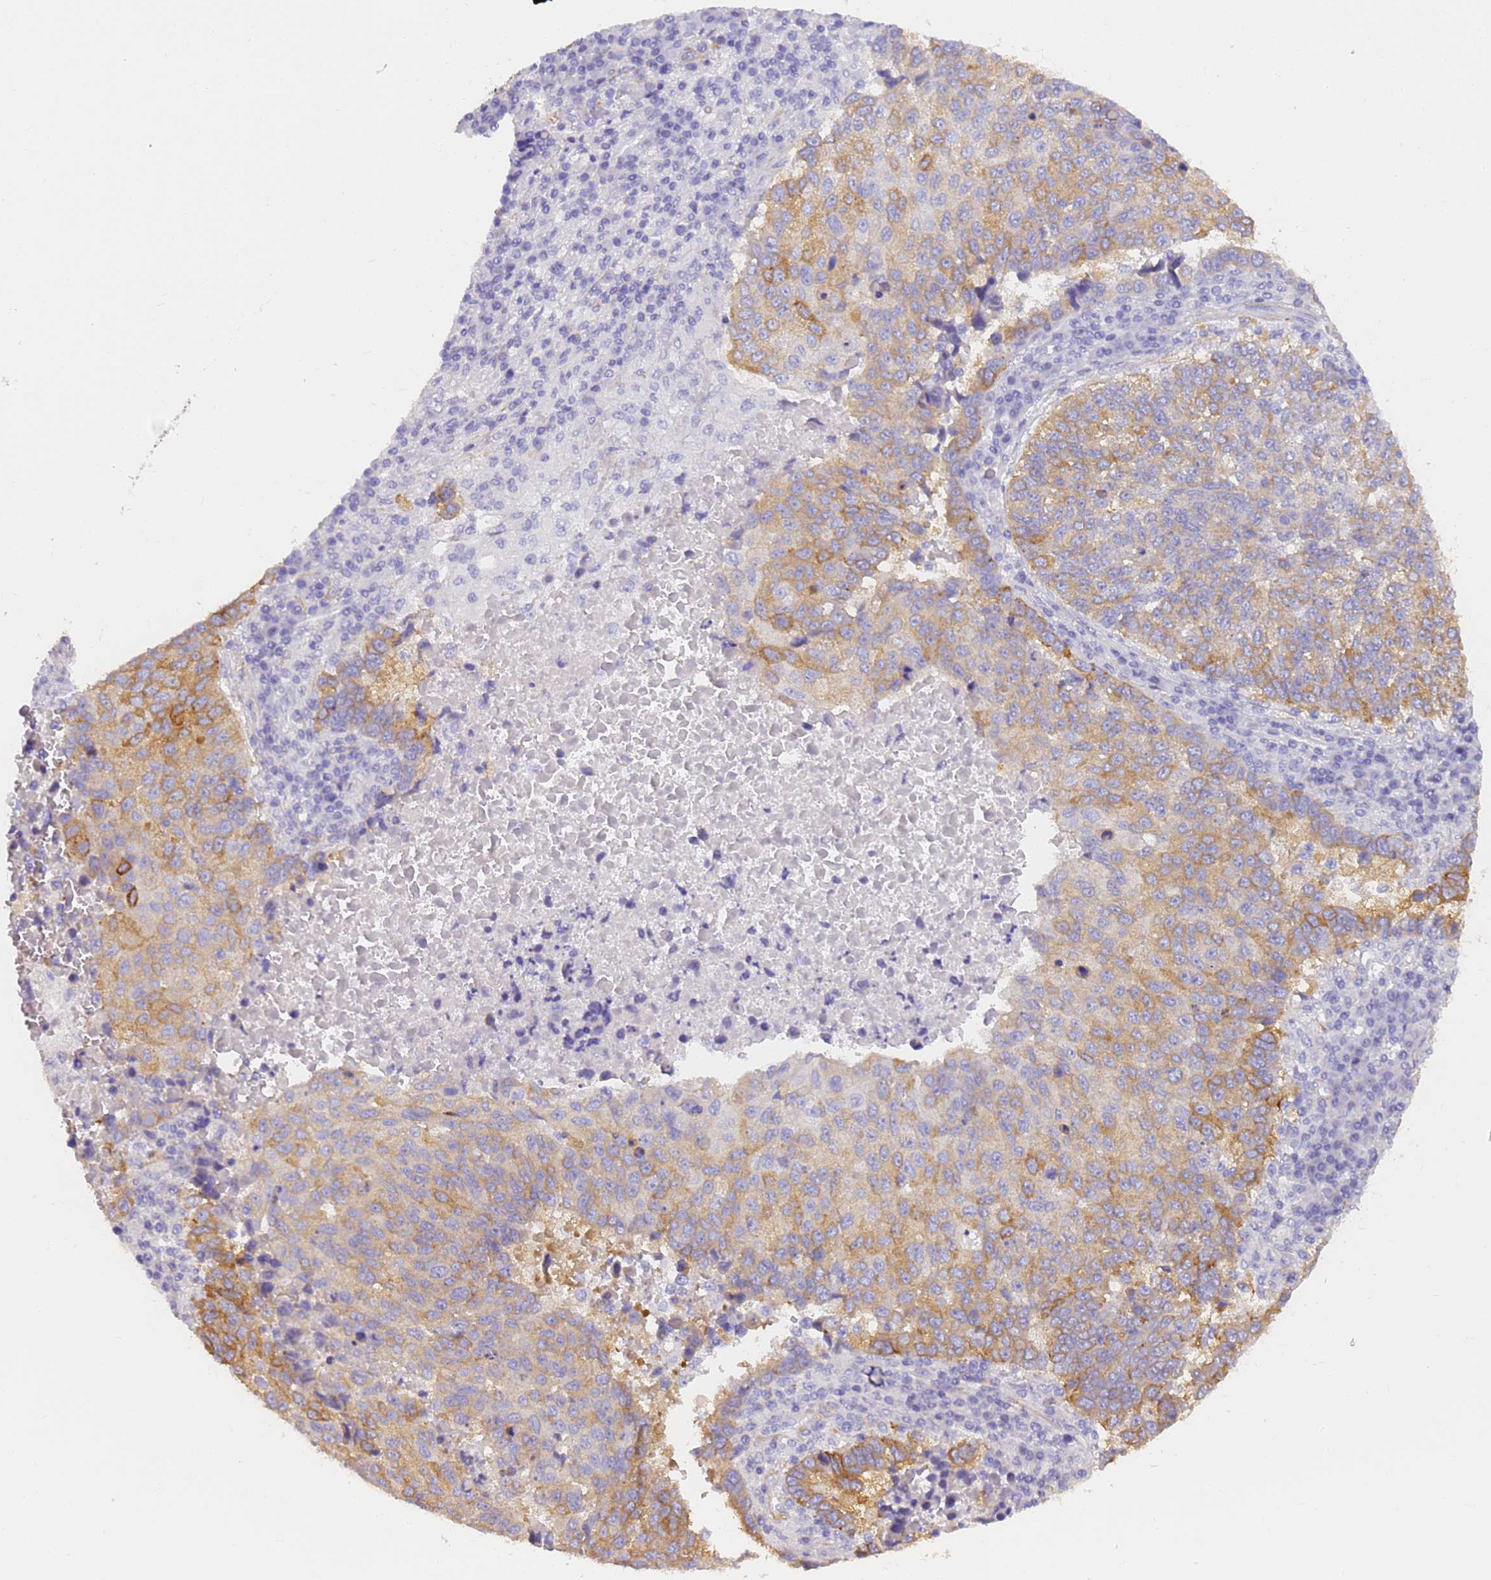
{"staining": {"intensity": "moderate", "quantity": ">75%", "location": "cytoplasmic/membranous"}, "tissue": "lung cancer", "cell_type": "Tumor cells", "image_type": "cancer", "snomed": [{"axis": "morphology", "description": "Squamous cell carcinoma, NOS"}, {"axis": "topography", "description": "Lung"}], "caption": "A medium amount of moderate cytoplasmic/membranous staining is present in about >75% of tumor cells in lung squamous cell carcinoma tissue. The protein of interest is shown in brown color, while the nuclei are stained blue.", "gene": "MVB12A", "patient": {"sex": "male", "age": 73}}